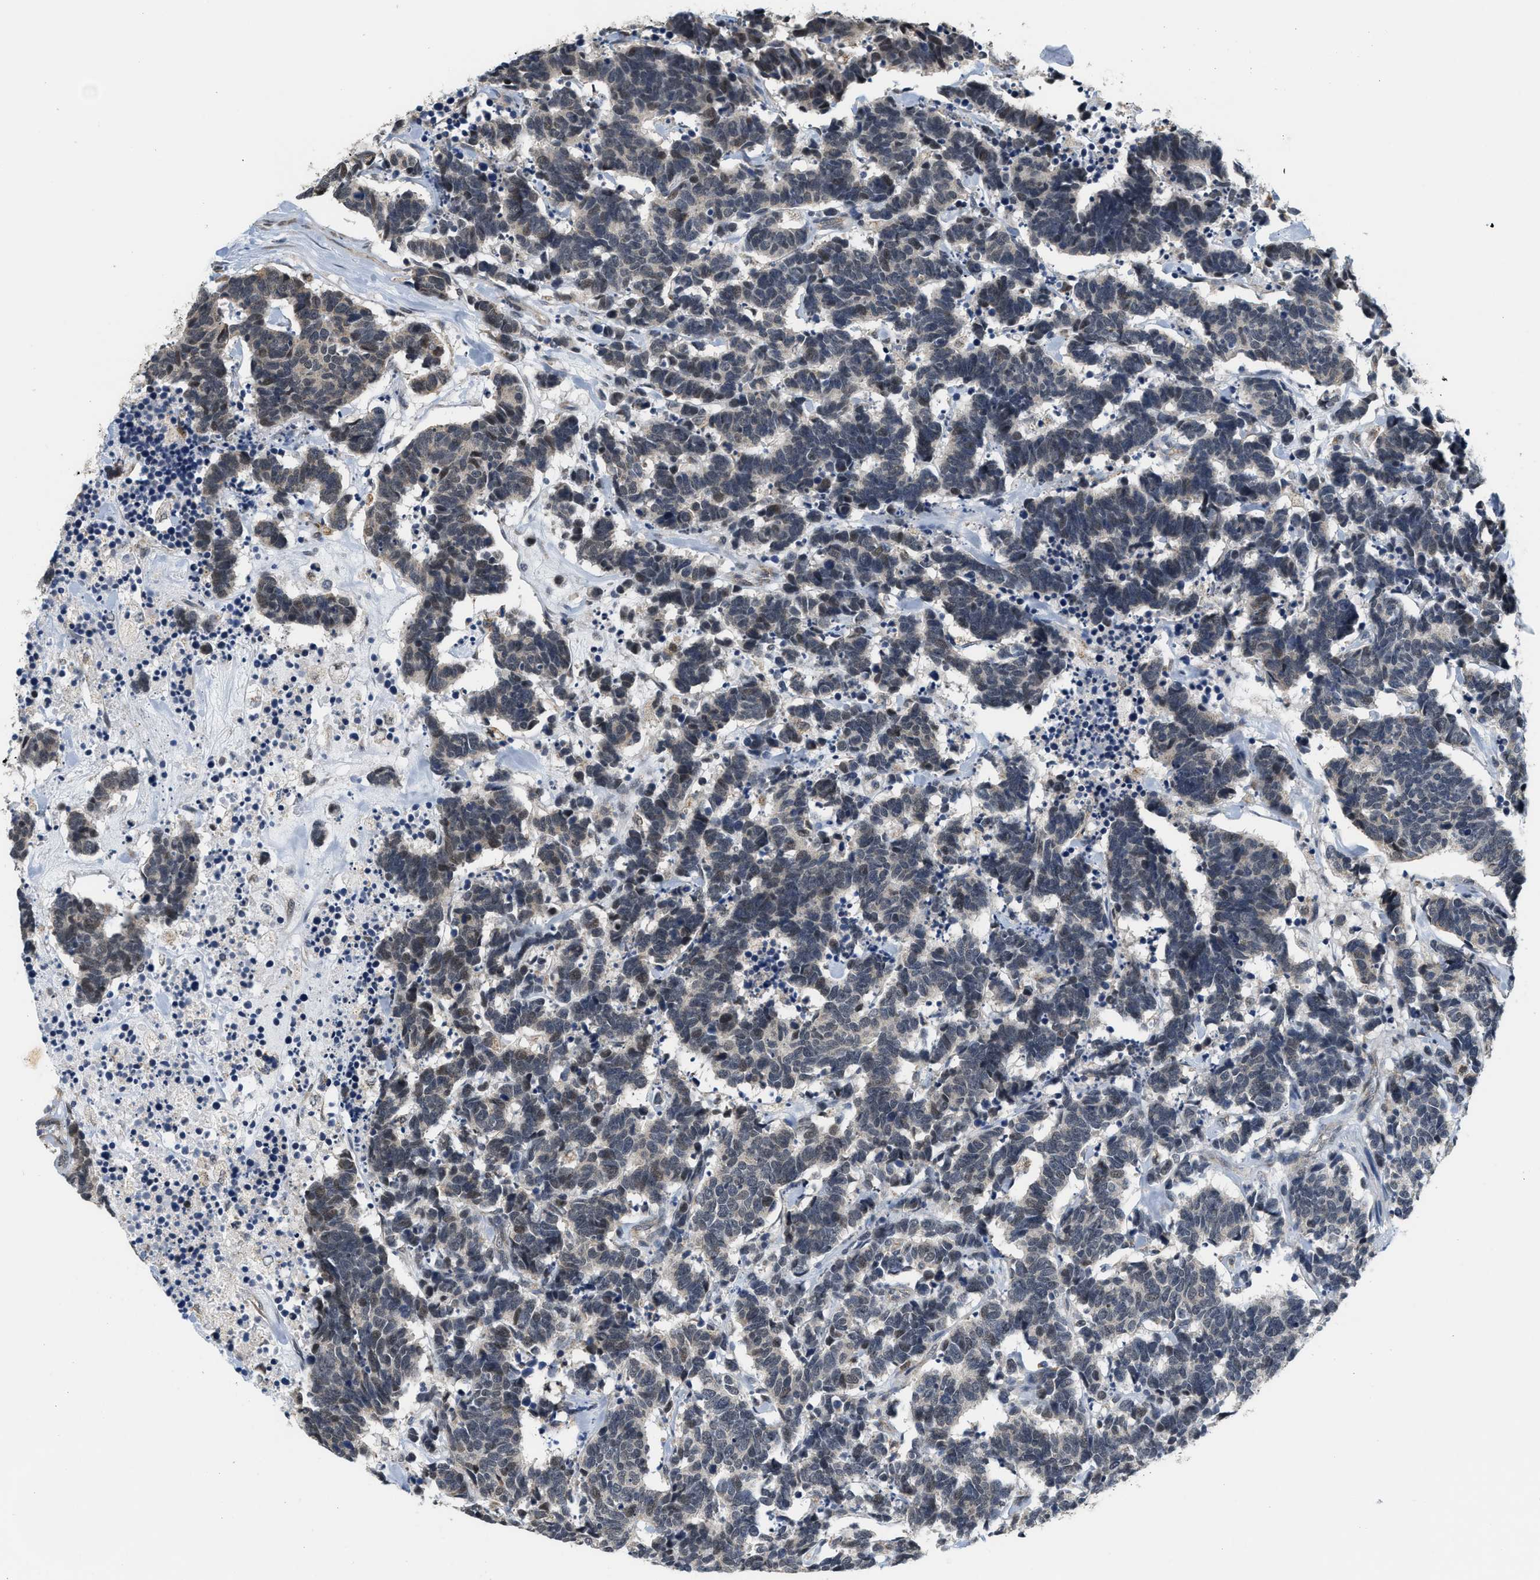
{"staining": {"intensity": "weak", "quantity": "<25%", "location": "nuclear"}, "tissue": "carcinoid", "cell_type": "Tumor cells", "image_type": "cancer", "snomed": [{"axis": "morphology", "description": "Carcinoma, NOS"}, {"axis": "morphology", "description": "Carcinoid, malignant, NOS"}, {"axis": "topography", "description": "Urinary bladder"}], "caption": "The IHC micrograph has no significant positivity in tumor cells of carcinoid tissue.", "gene": "GIGYF1", "patient": {"sex": "male", "age": 57}}